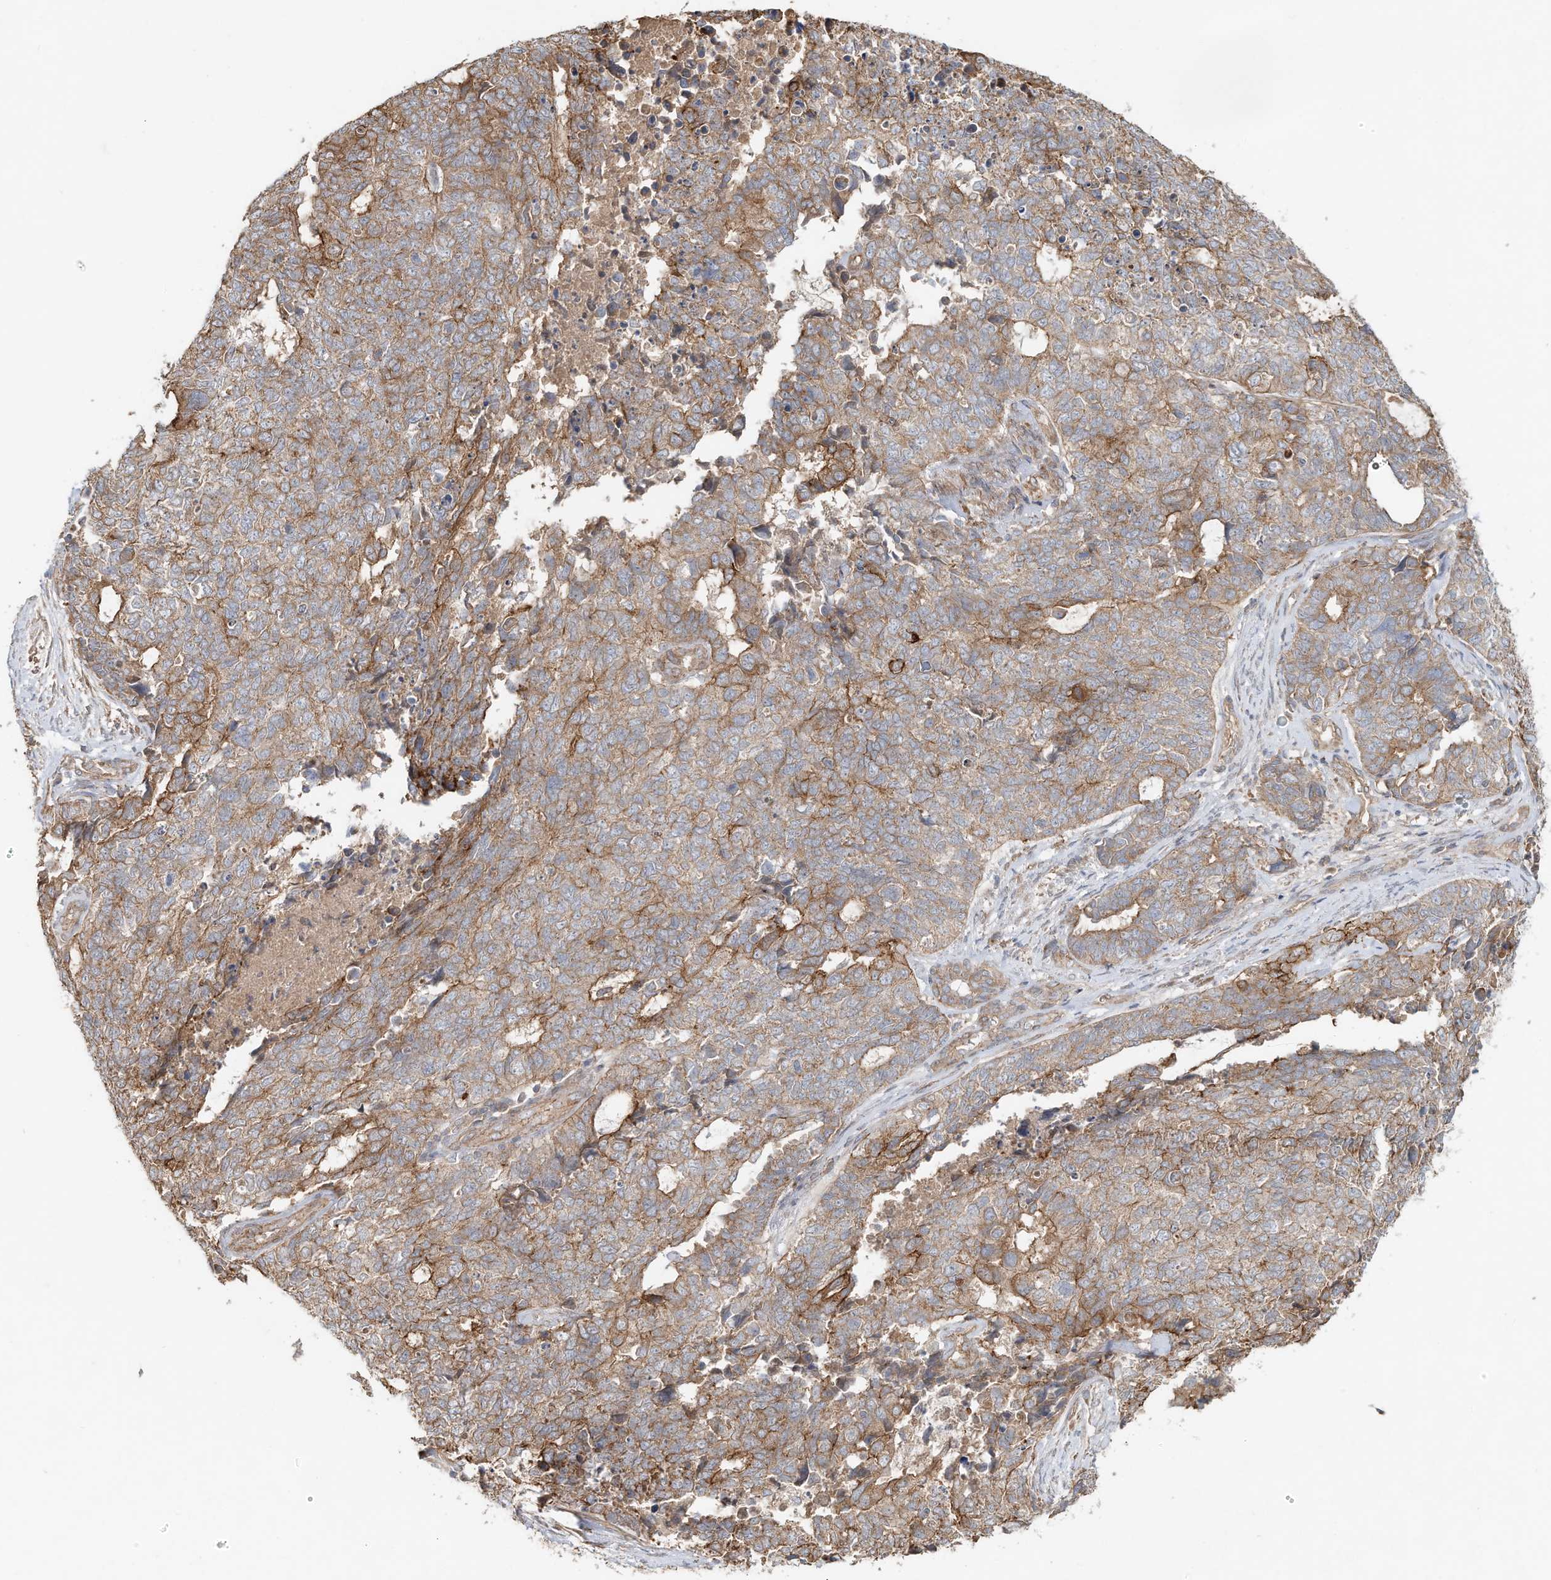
{"staining": {"intensity": "moderate", "quantity": ">75%", "location": "cytoplasmic/membranous"}, "tissue": "cervical cancer", "cell_type": "Tumor cells", "image_type": "cancer", "snomed": [{"axis": "morphology", "description": "Squamous cell carcinoma, NOS"}, {"axis": "topography", "description": "Cervix"}], "caption": "A brown stain shows moderate cytoplasmic/membranous positivity of a protein in squamous cell carcinoma (cervical) tumor cells. The staining is performed using DAB brown chromogen to label protein expression. The nuclei are counter-stained blue using hematoxylin.", "gene": "HTR5A", "patient": {"sex": "female", "age": 63}}